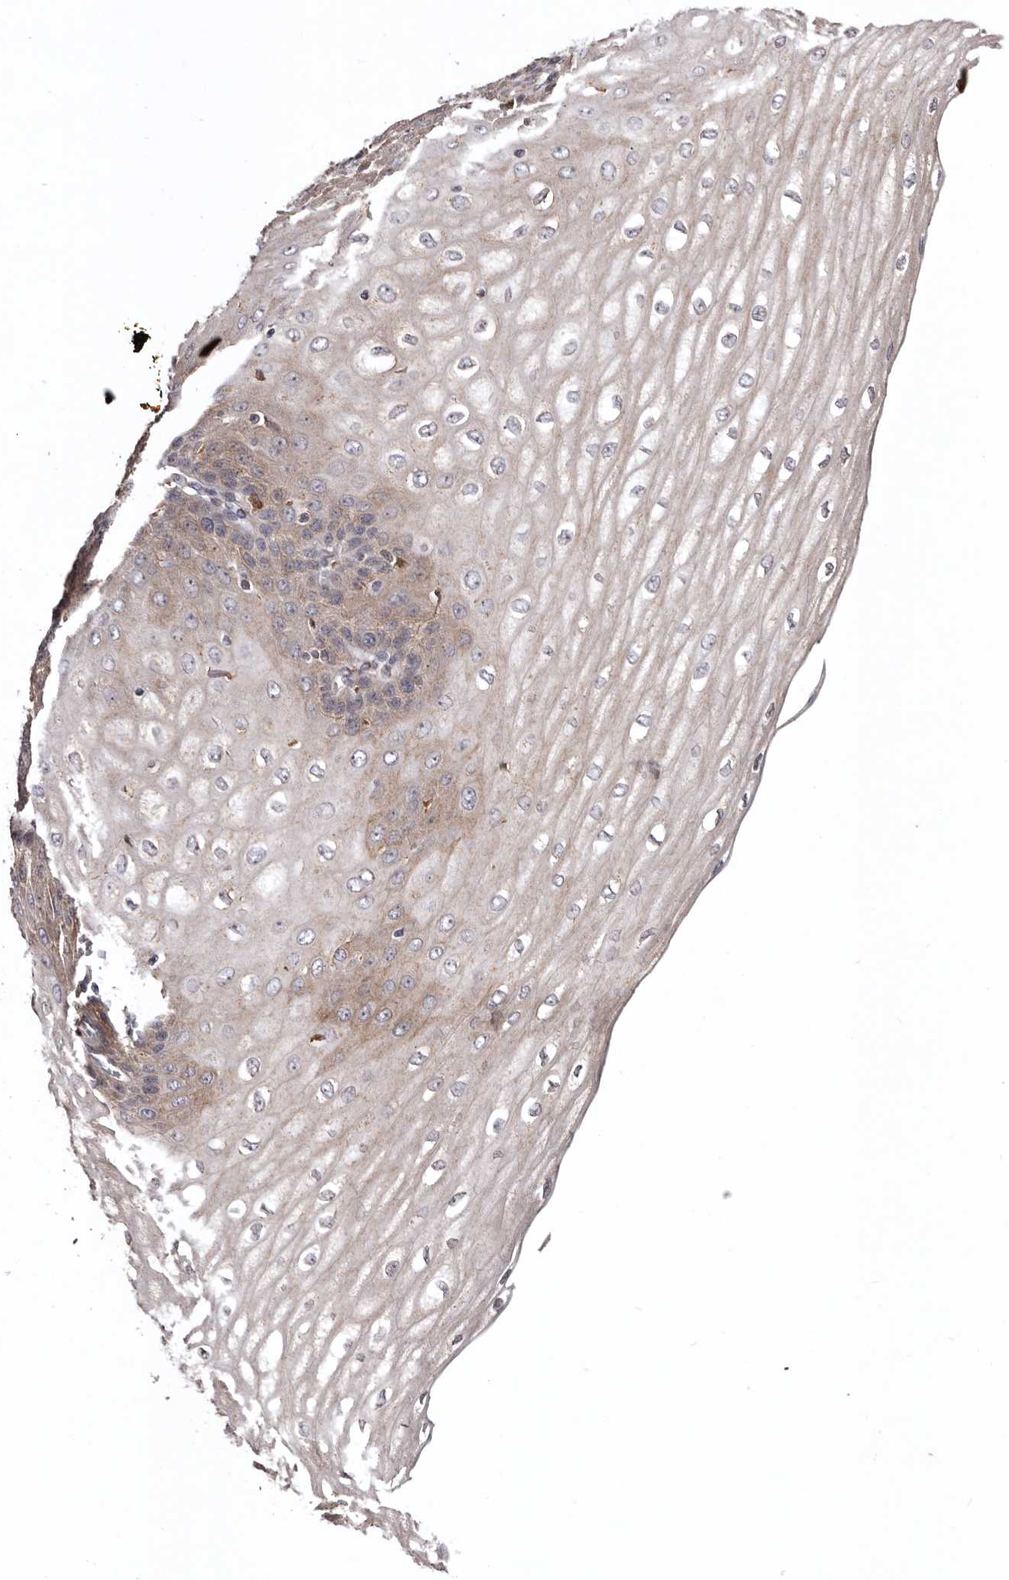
{"staining": {"intensity": "weak", "quantity": "<25%", "location": "cytoplasmic/membranous"}, "tissue": "esophagus", "cell_type": "Squamous epithelial cells", "image_type": "normal", "snomed": [{"axis": "morphology", "description": "Normal tissue, NOS"}, {"axis": "topography", "description": "Esophagus"}], "caption": "Protein analysis of benign esophagus demonstrates no significant positivity in squamous epithelial cells.", "gene": "INKA2", "patient": {"sex": "male", "age": 60}}